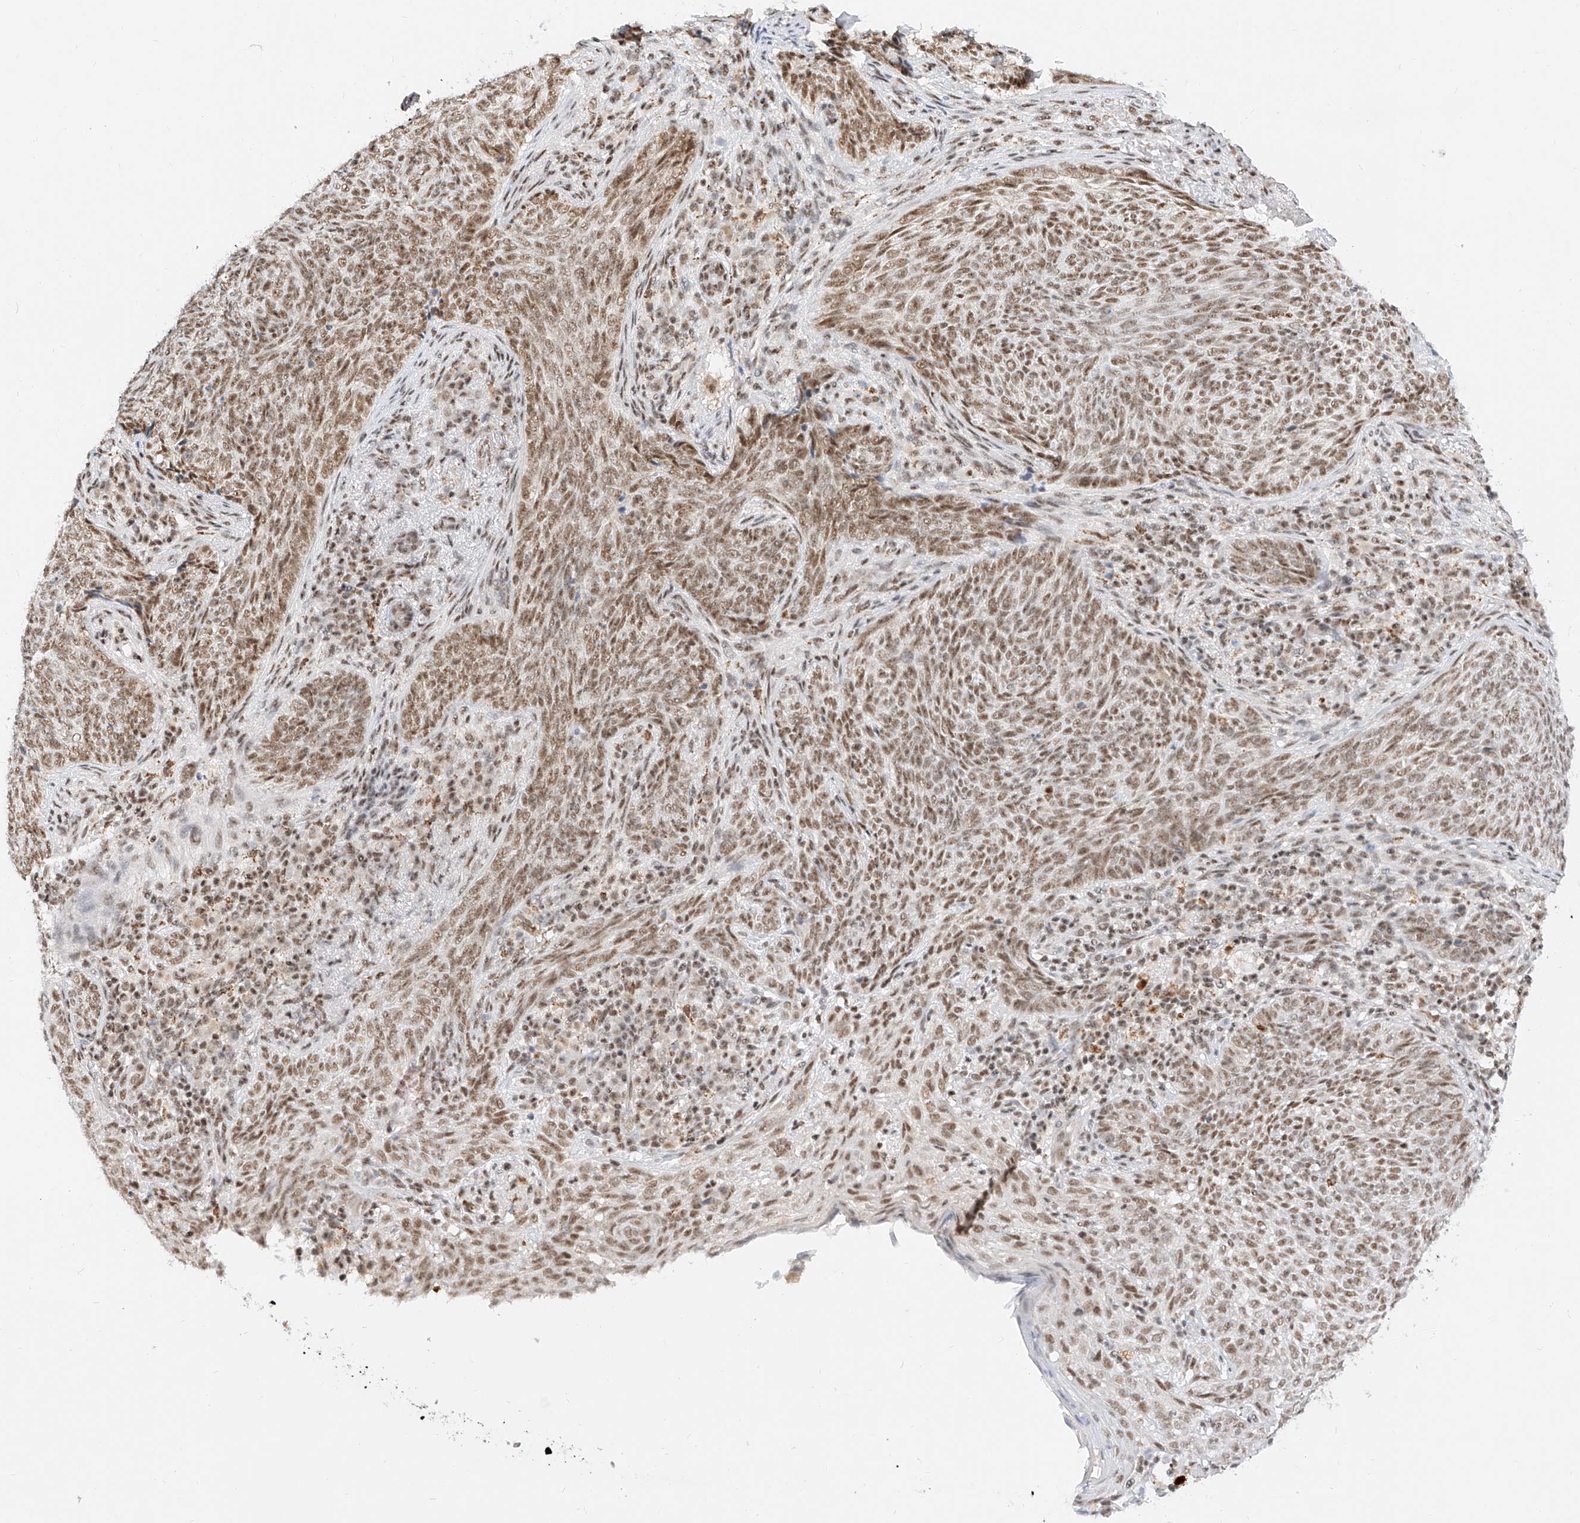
{"staining": {"intensity": "moderate", "quantity": ">75%", "location": "nuclear"}, "tissue": "skin cancer", "cell_type": "Tumor cells", "image_type": "cancer", "snomed": [{"axis": "morphology", "description": "Basal cell carcinoma"}, {"axis": "topography", "description": "Skin"}], "caption": "Tumor cells display moderate nuclear staining in about >75% of cells in basal cell carcinoma (skin).", "gene": "NRF1", "patient": {"sex": "male", "age": 85}}